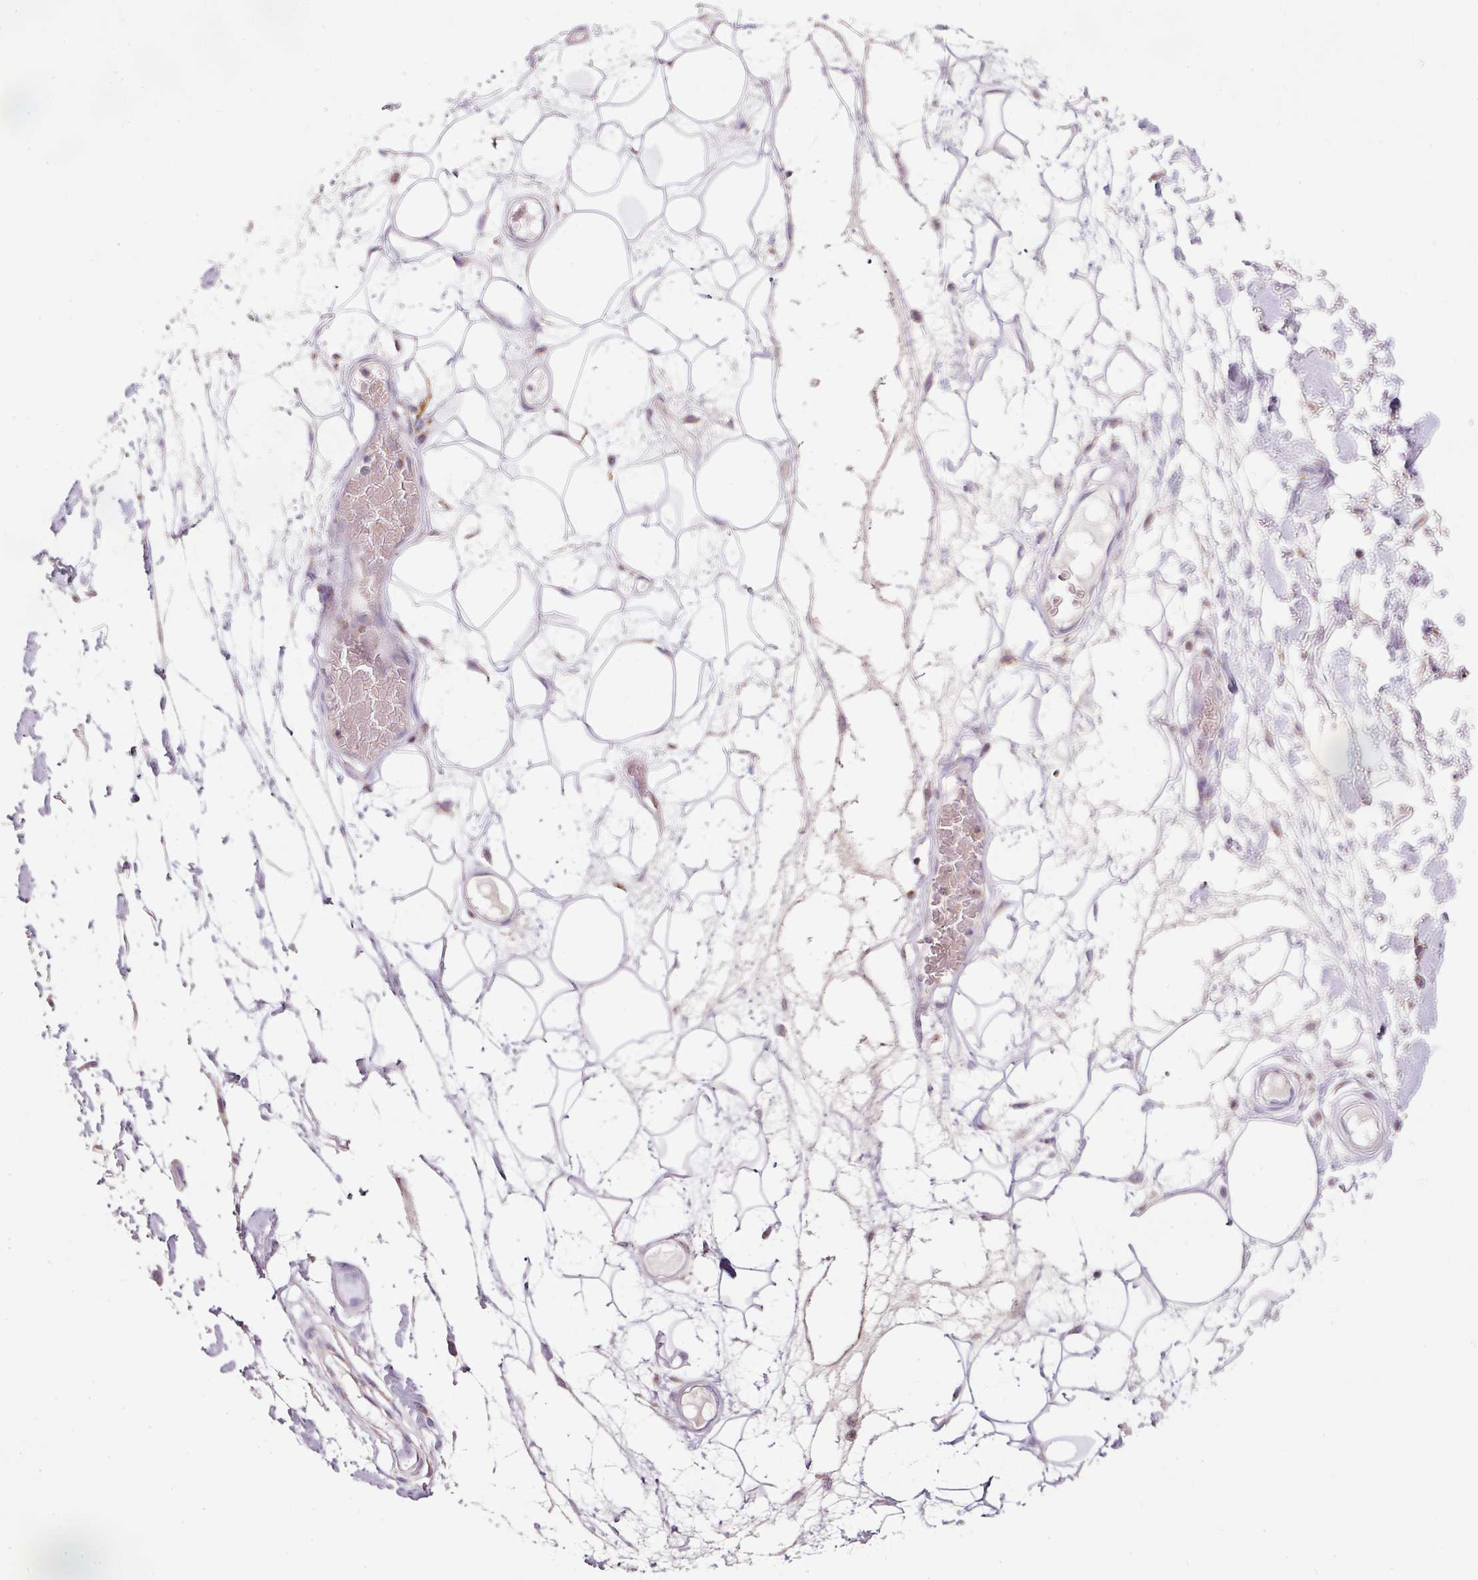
{"staining": {"intensity": "negative", "quantity": "none", "location": "none"}, "tissue": "adipose tissue", "cell_type": "Adipocytes", "image_type": "normal", "snomed": [{"axis": "morphology", "description": "Normal tissue, NOS"}, {"axis": "topography", "description": "Vulva"}, {"axis": "topography", "description": "Peripheral nerve tissue"}], "caption": "The micrograph demonstrates no staining of adipocytes in benign adipose tissue.", "gene": "SDHA", "patient": {"sex": "female", "age": 68}}